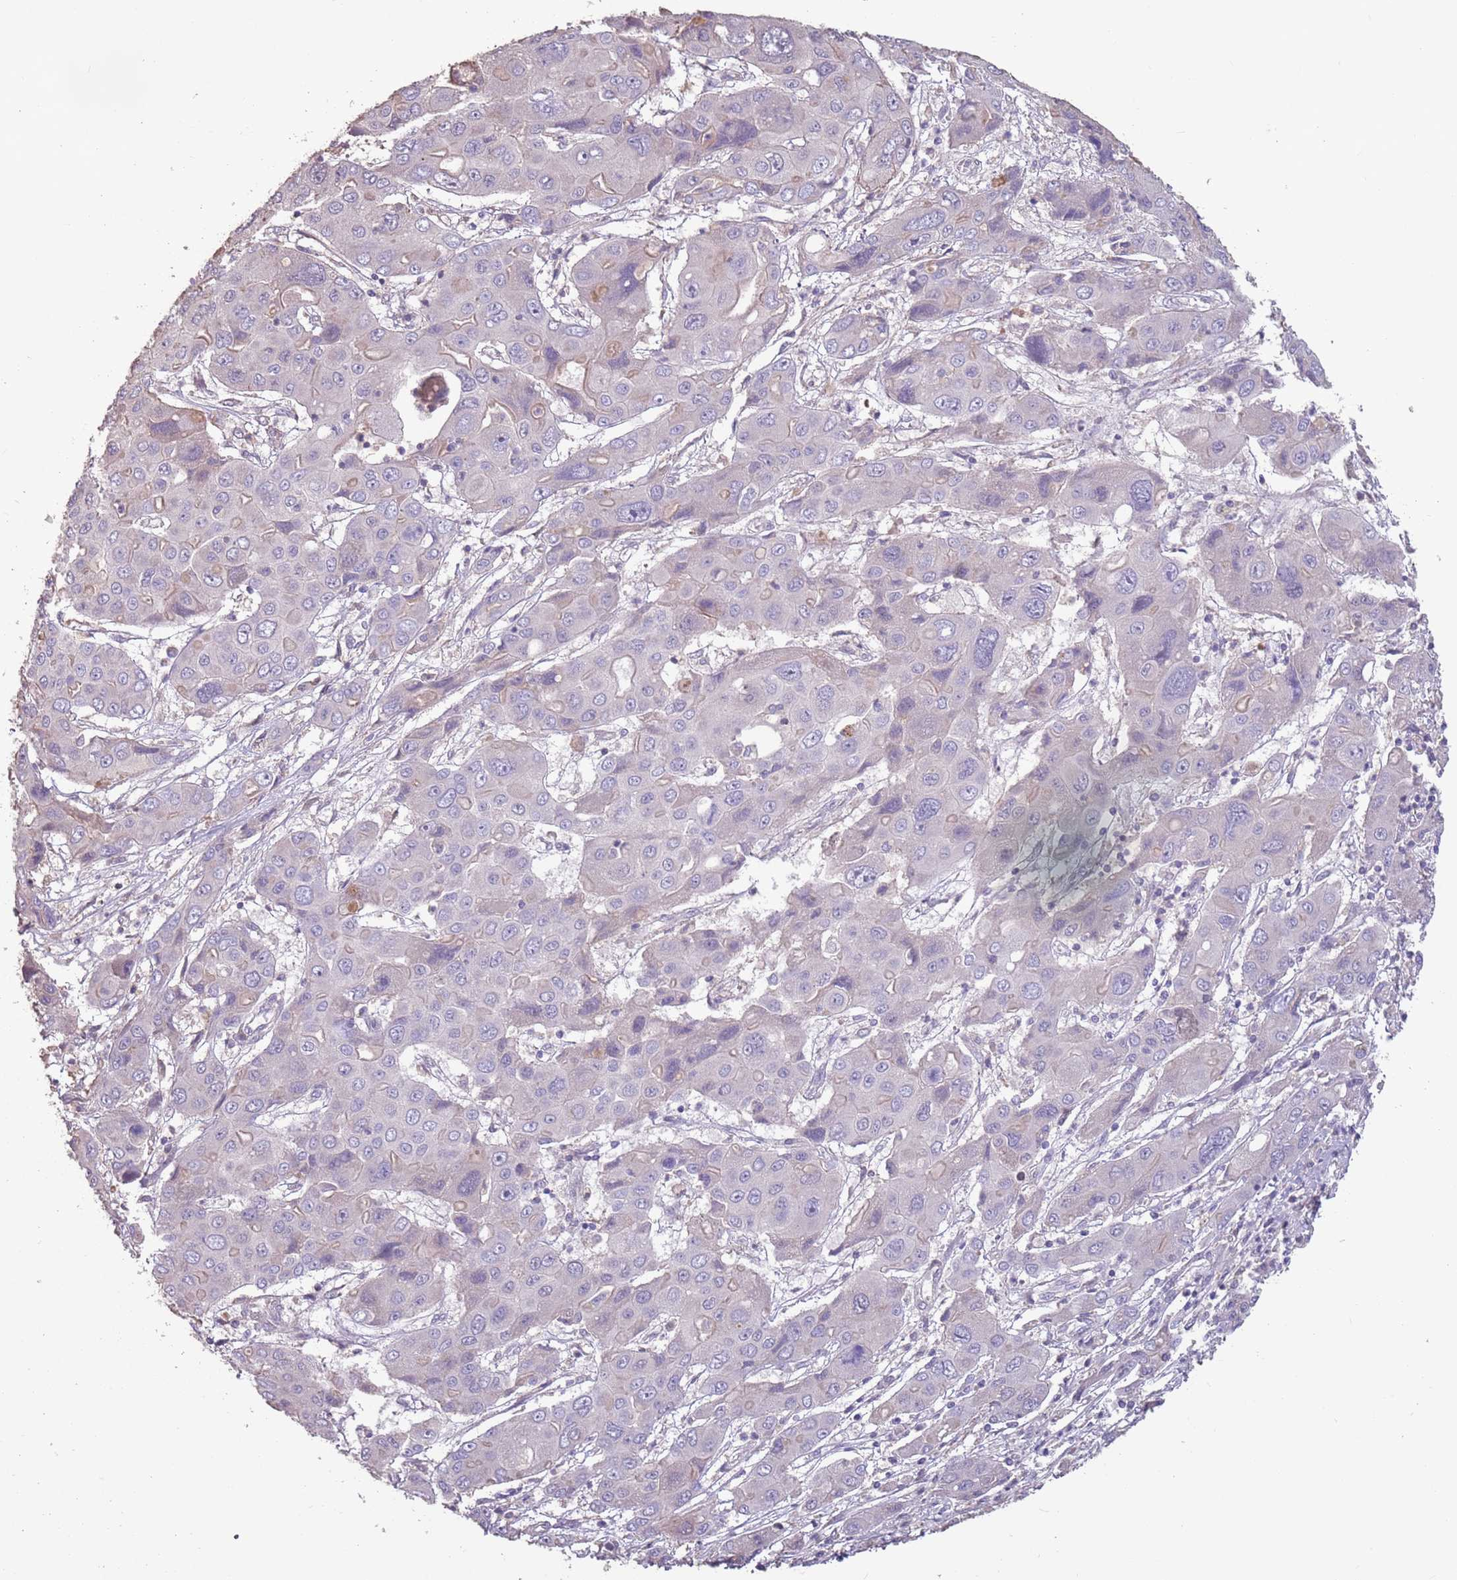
{"staining": {"intensity": "negative", "quantity": "none", "location": "none"}, "tissue": "liver cancer", "cell_type": "Tumor cells", "image_type": "cancer", "snomed": [{"axis": "morphology", "description": "Cholangiocarcinoma"}, {"axis": "topography", "description": "Liver"}], "caption": "Immunohistochemistry of human liver cancer (cholangiocarcinoma) exhibits no expression in tumor cells. Nuclei are stained in blue.", "gene": "MBD3L1", "patient": {"sex": "male", "age": 67}}